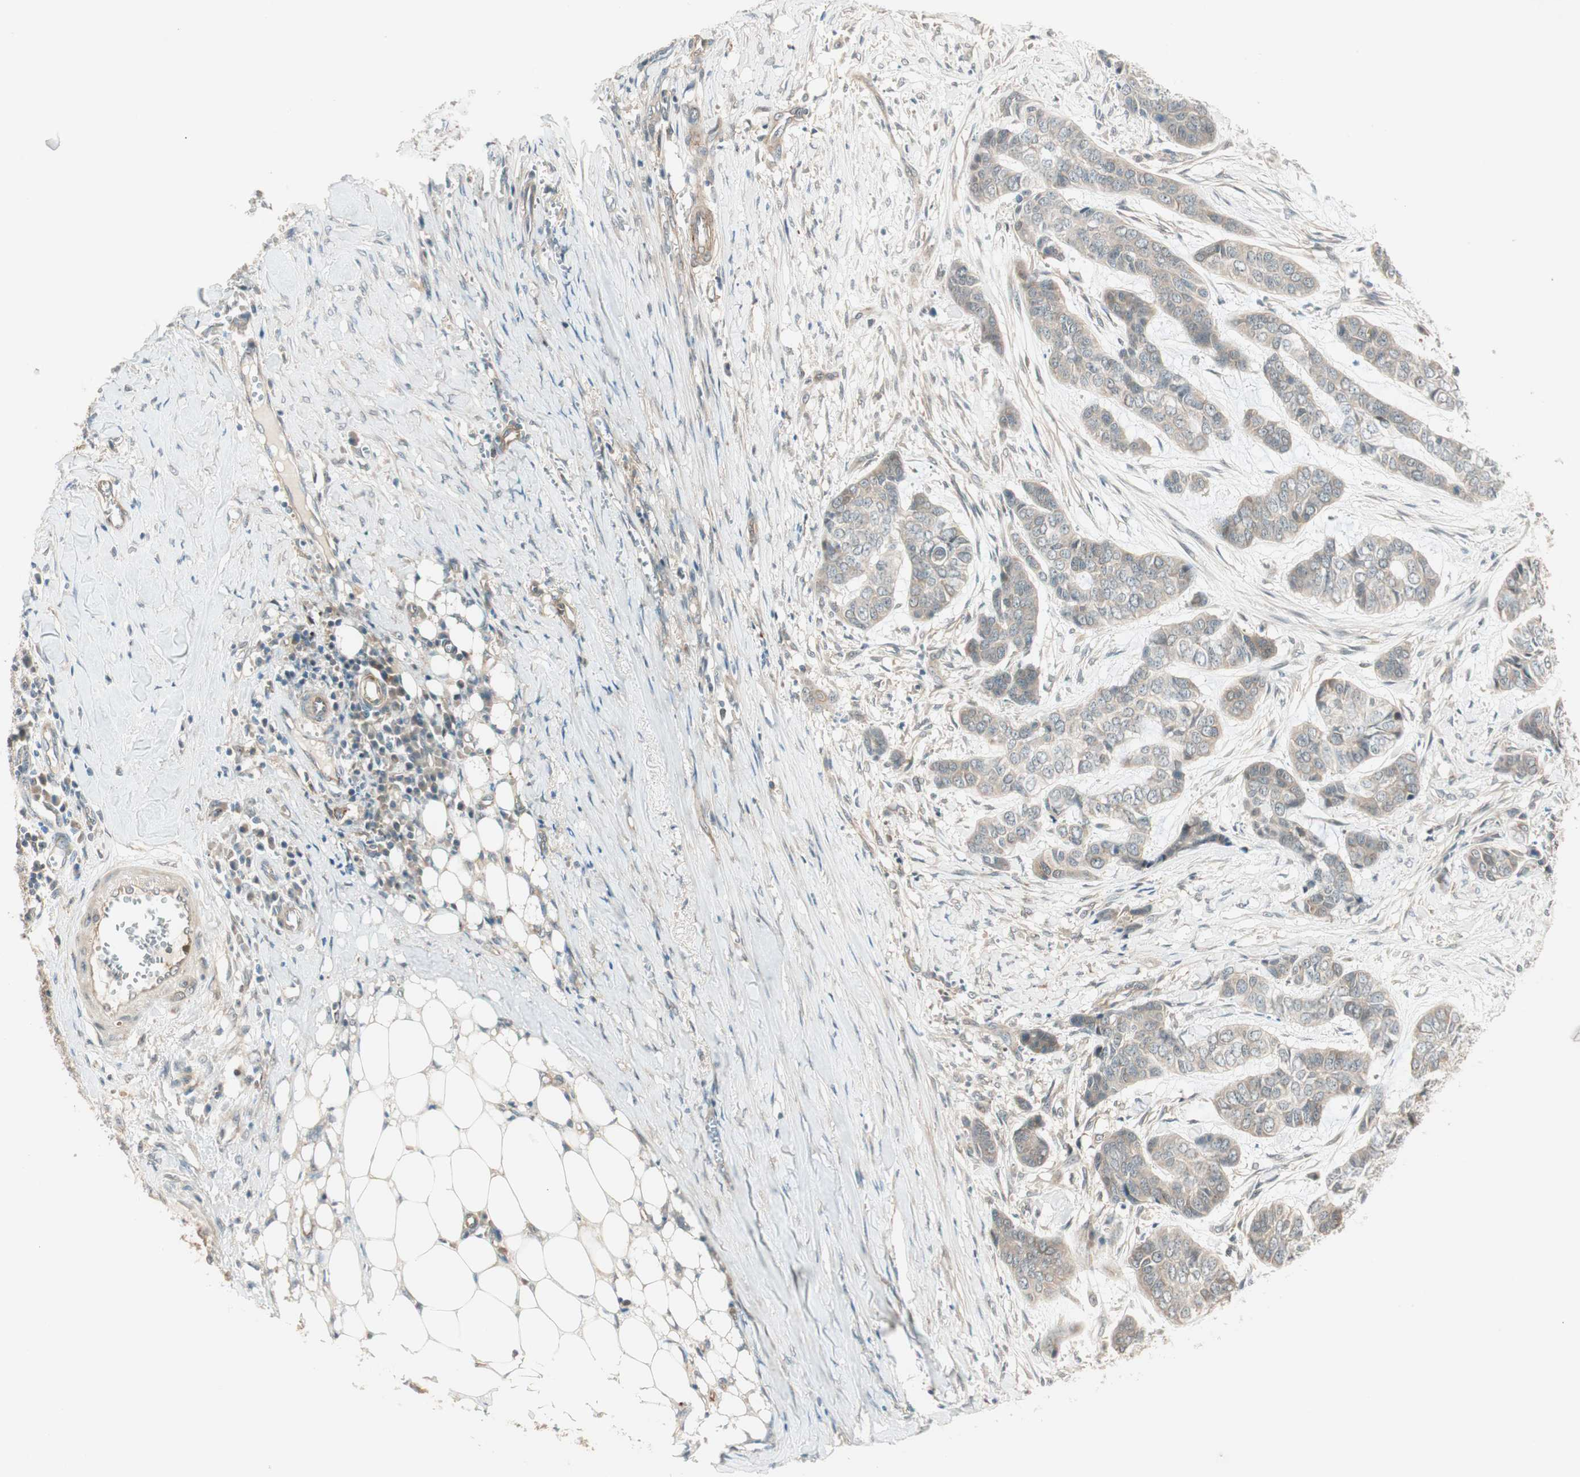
{"staining": {"intensity": "weak", "quantity": "25%-75%", "location": "cytoplasmic/membranous"}, "tissue": "skin cancer", "cell_type": "Tumor cells", "image_type": "cancer", "snomed": [{"axis": "morphology", "description": "Basal cell carcinoma"}, {"axis": "topography", "description": "Skin"}], "caption": "Immunohistochemical staining of human basal cell carcinoma (skin) reveals low levels of weak cytoplasmic/membranous staining in about 25%-75% of tumor cells.", "gene": "PSMD8", "patient": {"sex": "female", "age": 64}}